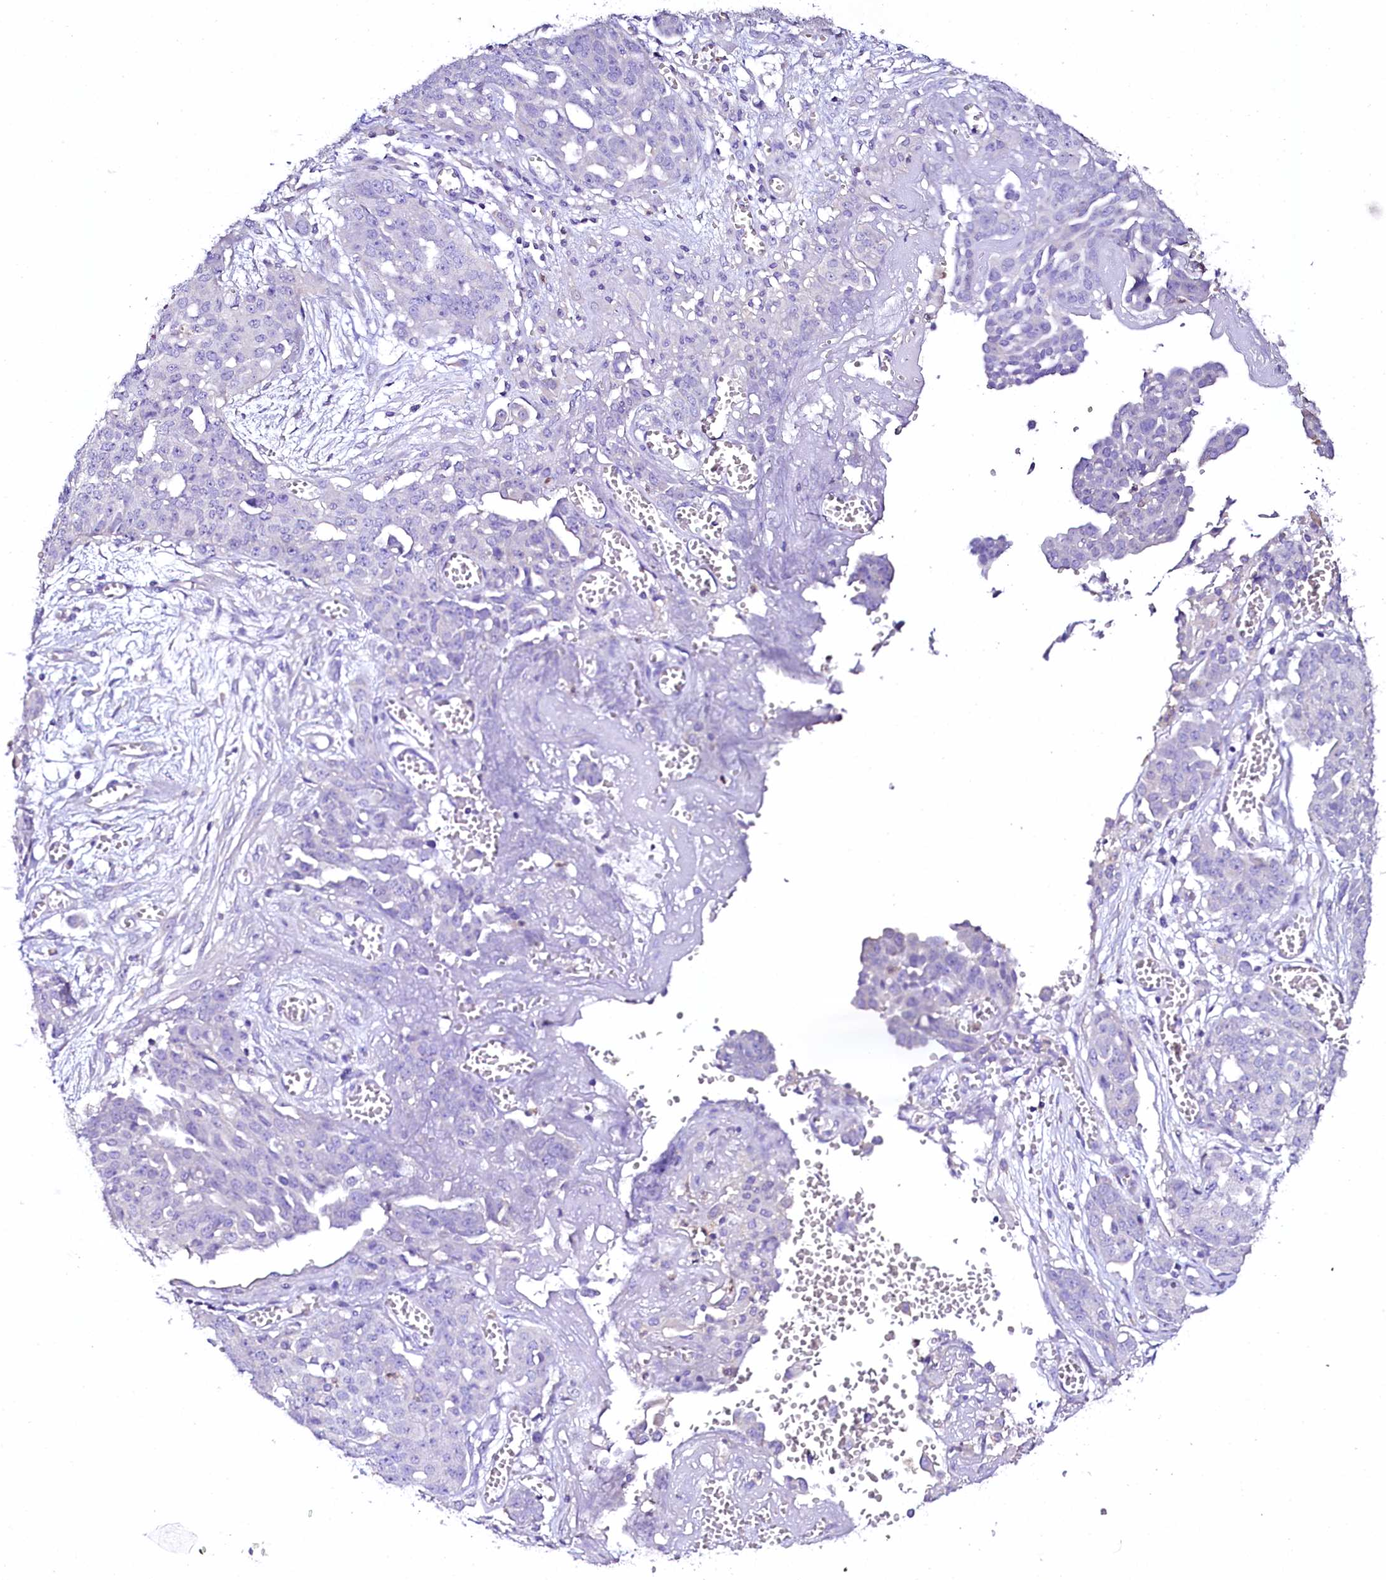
{"staining": {"intensity": "negative", "quantity": "none", "location": "none"}, "tissue": "ovarian cancer", "cell_type": "Tumor cells", "image_type": "cancer", "snomed": [{"axis": "morphology", "description": "Cystadenocarcinoma, serous, NOS"}, {"axis": "topography", "description": "Soft tissue"}, {"axis": "topography", "description": "Ovary"}], "caption": "IHC micrograph of ovarian cancer stained for a protein (brown), which displays no expression in tumor cells.", "gene": "NAA16", "patient": {"sex": "female", "age": 57}}